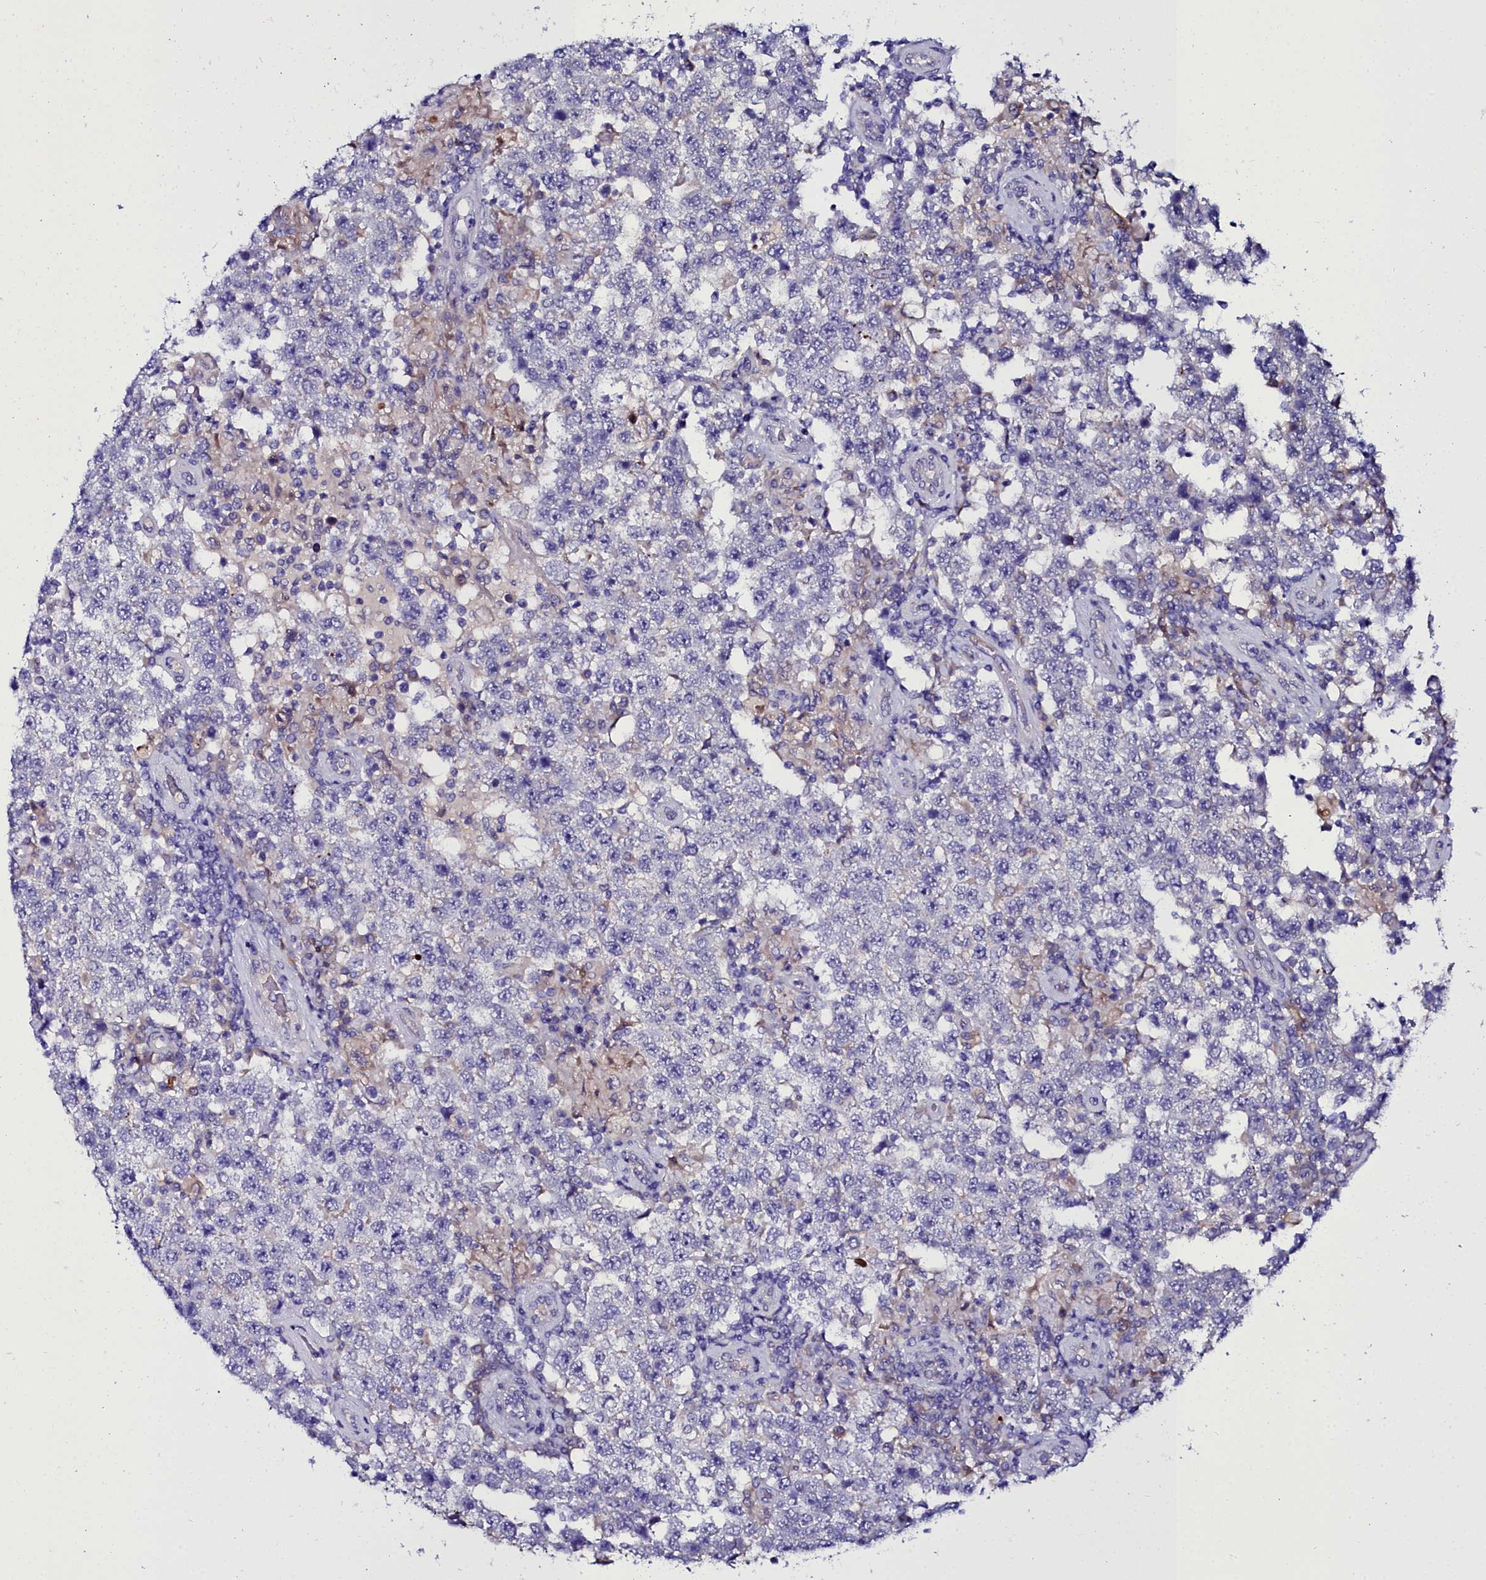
{"staining": {"intensity": "negative", "quantity": "none", "location": "none"}, "tissue": "testis cancer", "cell_type": "Tumor cells", "image_type": "cancer", "snomed": [{"axis": "morphology", "description": "Normal tissue, NOS"}, {"axis": "morphology", "description": "Urothelial carcinoma, High grade"}, {"axis": "morphology", "description": "Seminoma, NOS"}, {"axis": "morphology", "description": "Carcinoma, Embryonal, NOS"}, {"axis": "topography", "description": "Urinary bladder"}, {"axis": "topography", "description": "Testis"}], "caption": "Immunohistochemistry (IHC) histopathology image of neoplastic tissue: testis cancer (embryonal carcinoma) stained with DAB (3,3'-diaminobenzidine) exhibits no significant protein positivity in tumor cells.", "gene": "ELAPOR2", "patient": {"sex": "male", "age": 41}}